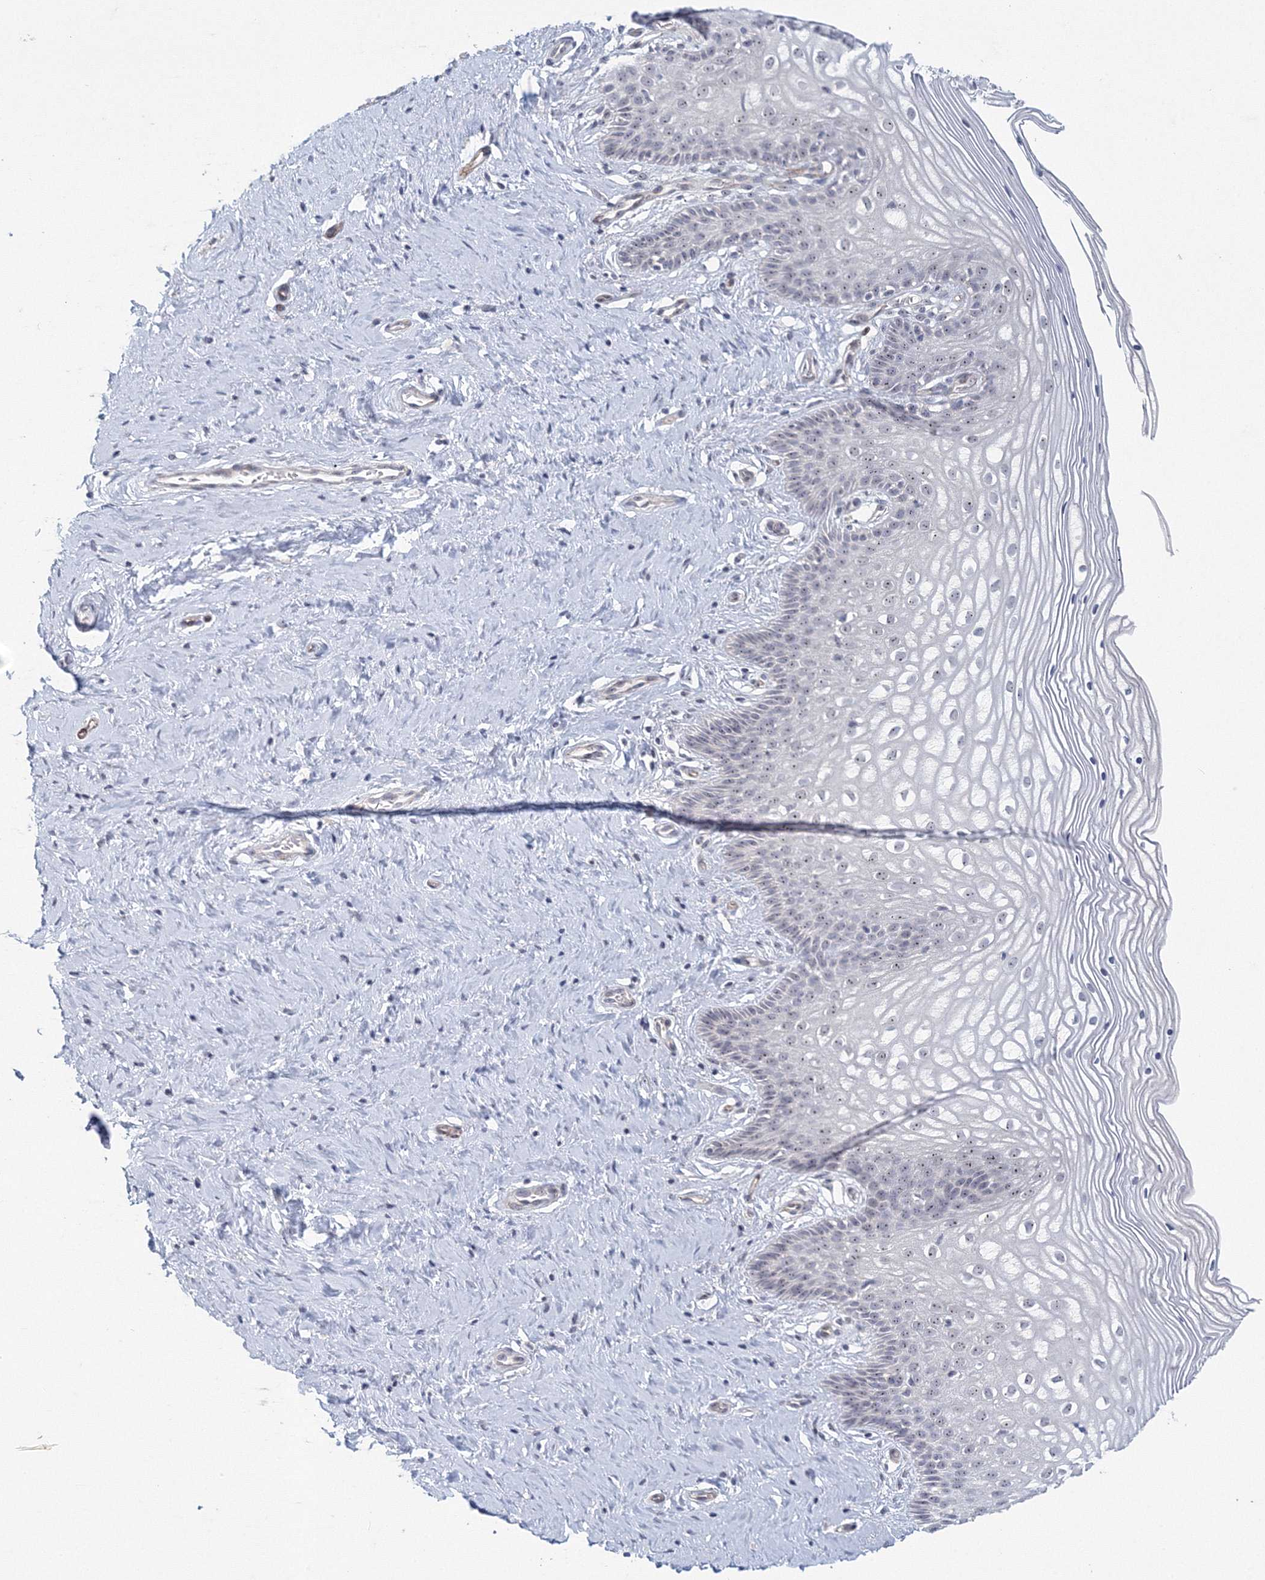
{"staining": {"intensity": "weak", "quantity": "25%-75%", "location": "nuclear"}, "tissue": "cervix", "cell_type": "Glandular cells", "image_type": "normal", "snomed": [{"axis": "morphology", "description": "Normal tissue, NOS"}, {"axis": "topography", "description": "Cervix"}], "caption": "The histopathology image shows a brown stain indicating the presence of a protein in the nuclear of glandular cells in cervix.", "gene": "SIRT7", "patient": {"sex": "female", "age": 33}}